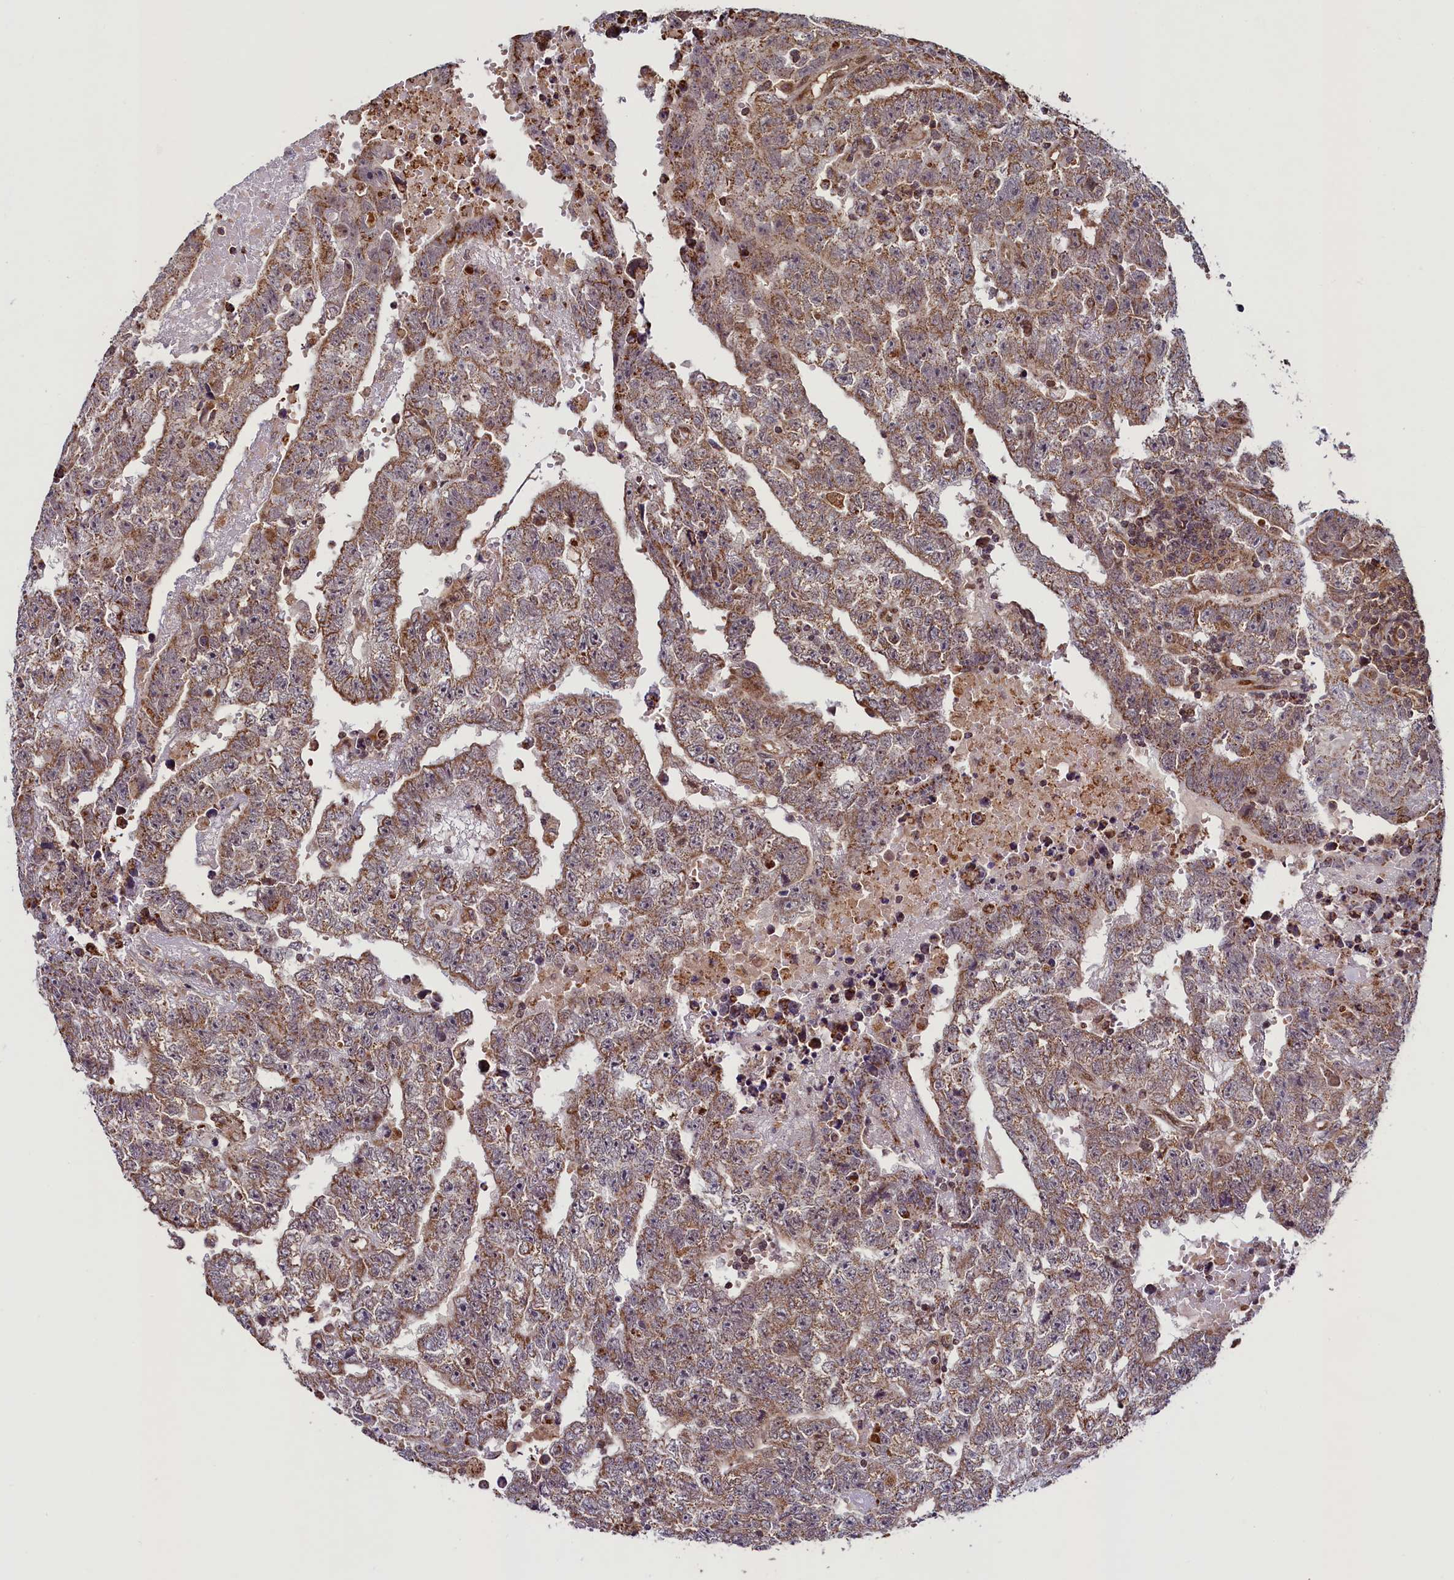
{"staining": {"intensity": "moderate", "quantity": ">75%", "location": "cytoplasmic/membranous"}, "tissue": "testis cancer", "cell_type": "Tumor cells", "image_type": "cancer", "snomed": [{"axis": "morphology", "description": "Carcinoma, Embryonal, NOS"}, {"axis": "topography", "description": "Testis"}], "caption": "A high-resolution image shows IHC staining of embryonal carcinoma (testis), which reveals moderate cytoplasmic/membranous staining in approximately >75% of tumor cells. Nuclei are stained in blue.", "gene": "ZNF577", "patient": {"sex": "male", "age": 25}}